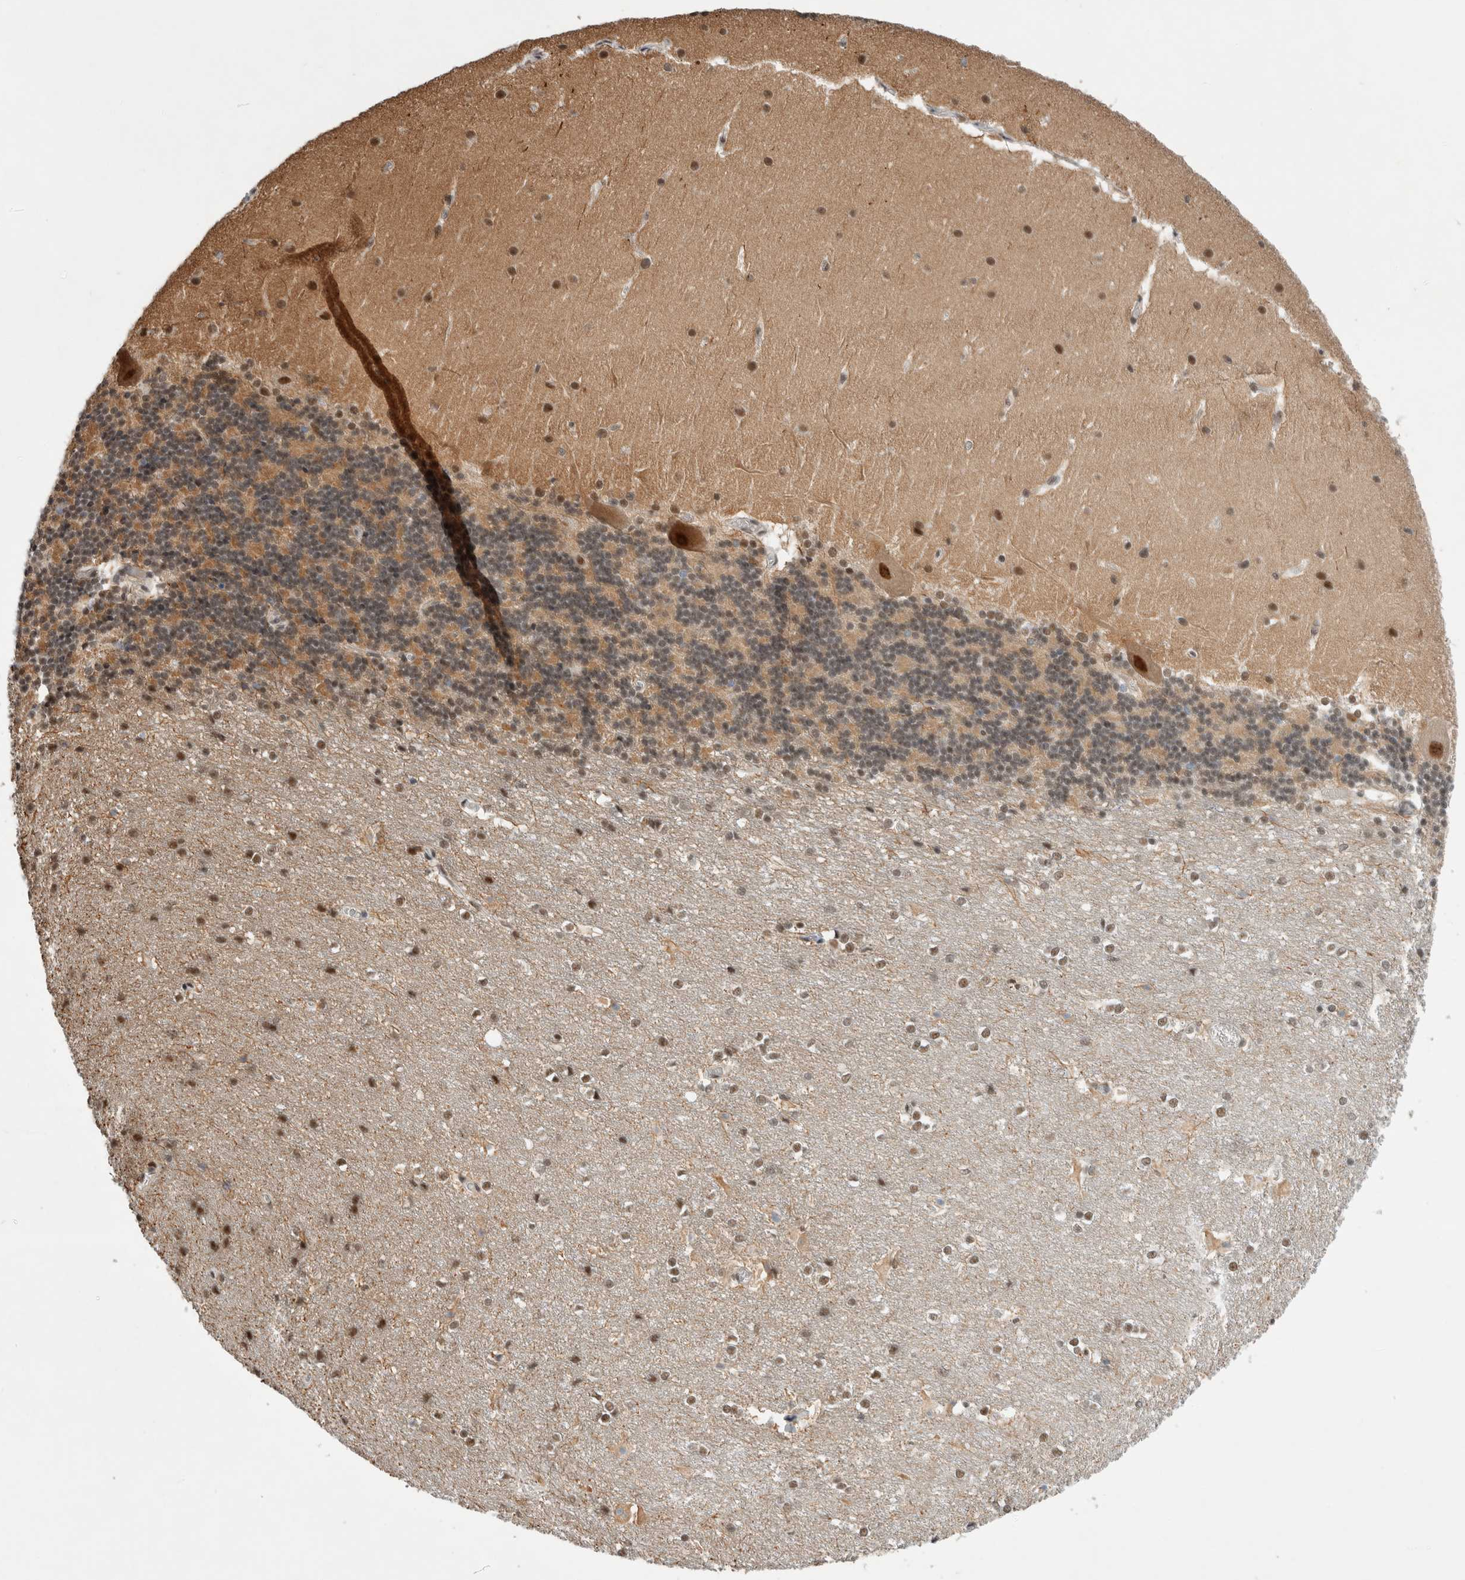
{"staining": {"intensity": "moderate", "quantity": "25%-75%", "location": "cytoplasmic/membranous,nuclear"}, "tissue": "cerebellum", "cell_type": "Cells in granular layer", "image_type": "normal", "snomed": [{"axis": "morphology", "description": "Normal tissue, NOS"}, {"axis": "topography", "description": "Cerebellum"}], "caption": "Unremarkable cerebellum demonstrates moderate cytoplasmic/membranous,nuclear expression in approximately 25%-75% of cells in granular layer, visualized by immunohistochemistry. The protein is stained brown, and the nuclei are stained in blue (DAB (3,3'-diaminobenzidine) IHC with brightfield microscopy, high magnification).", "gene": "NCAPG2", "patient": {"sex": "female", "age": 19}}